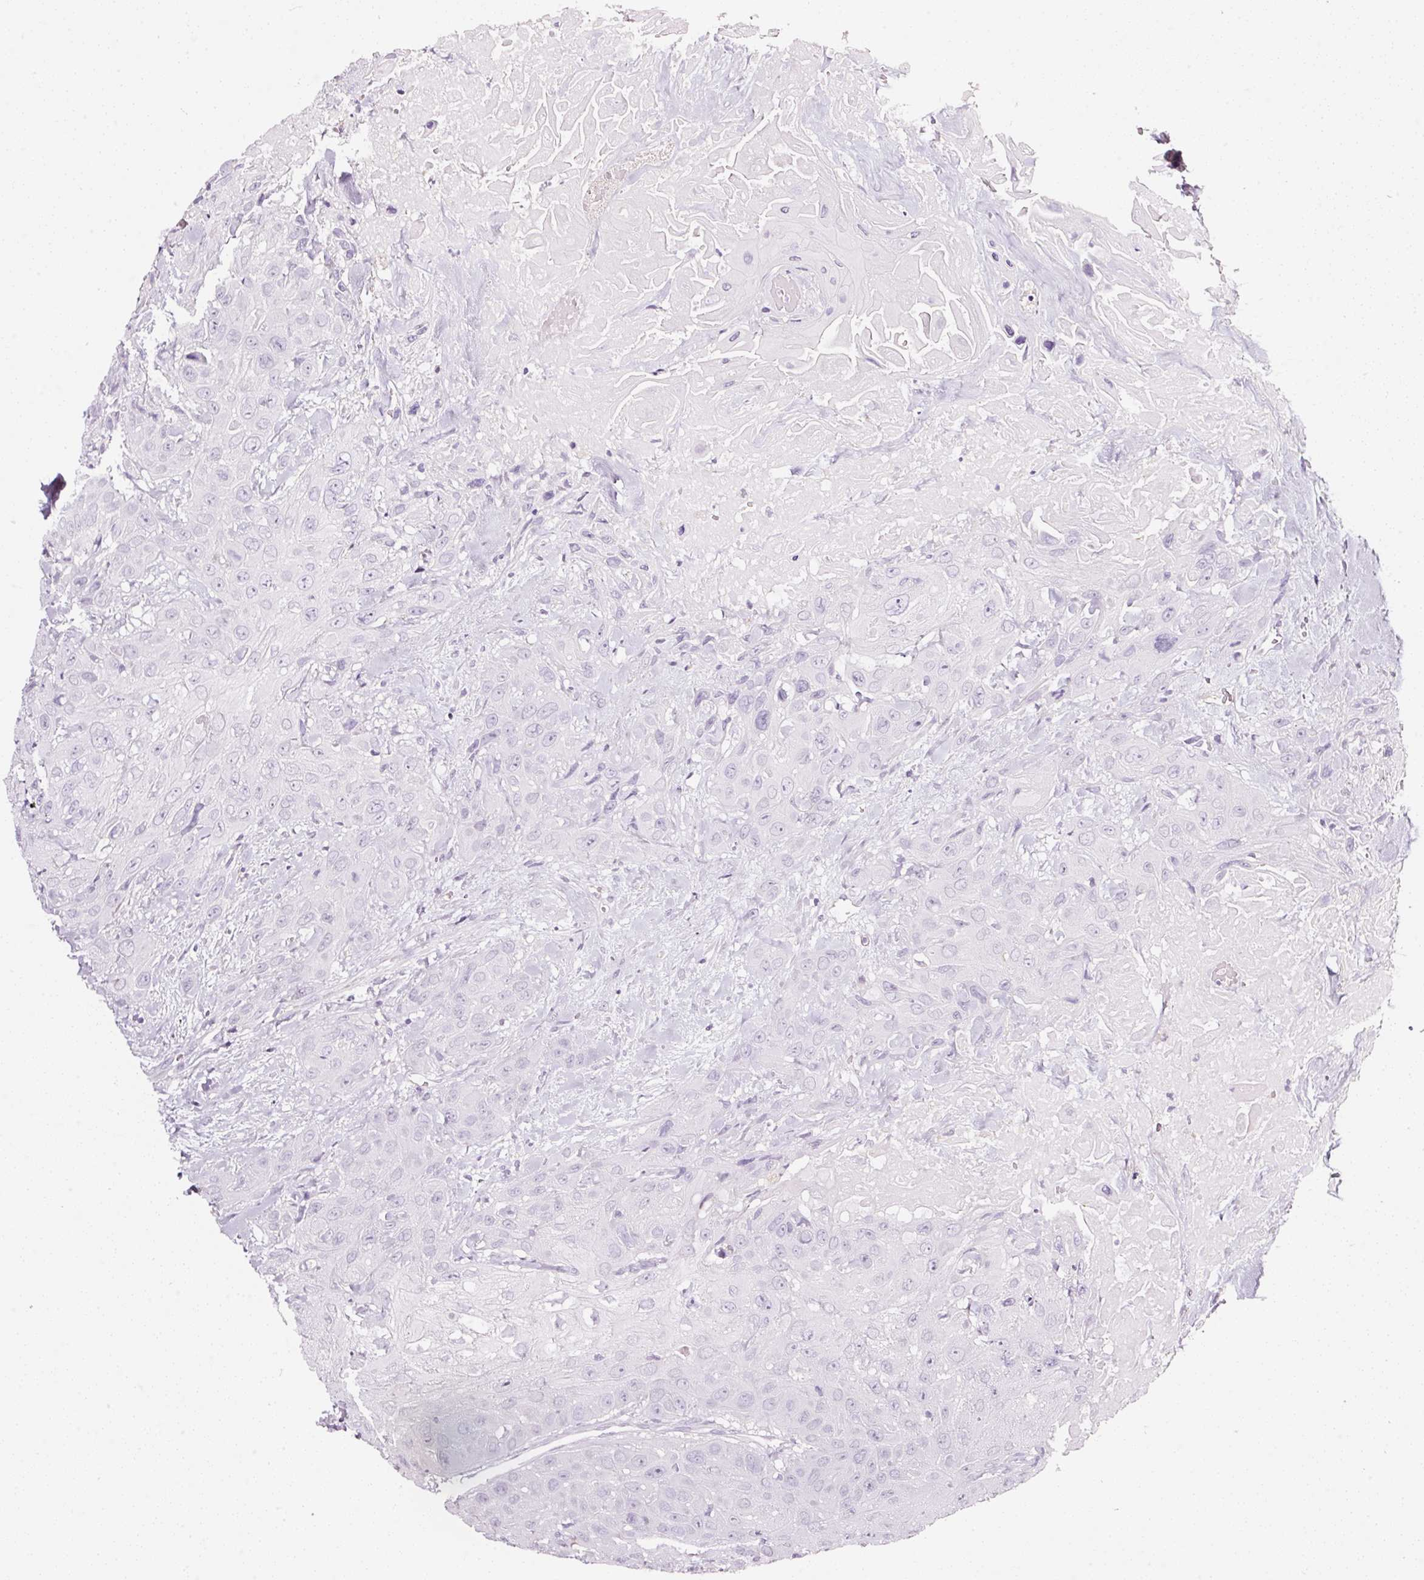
{"staining": {"intensity": "negative", "quantity": "none", "location": "none"}, "tissue": "head and neck cancer", "cell_type": "Tumor cells", "image_type": "cancer", "snomed": [{"axis": "morphology", "description": "Squamous cell carcinoma, NOS"}, {"axis": "topography", "description": "Head-Neck"}], "caption": "DAB (3,3'-diaminobenzidine) immunohistochemical staining of human squamous cell carcinoma (head and neck) demonstrates no significant staining in tumor cells.", "gene": "CYB561A3", "patient": {"sex": "male", "age": 81}}